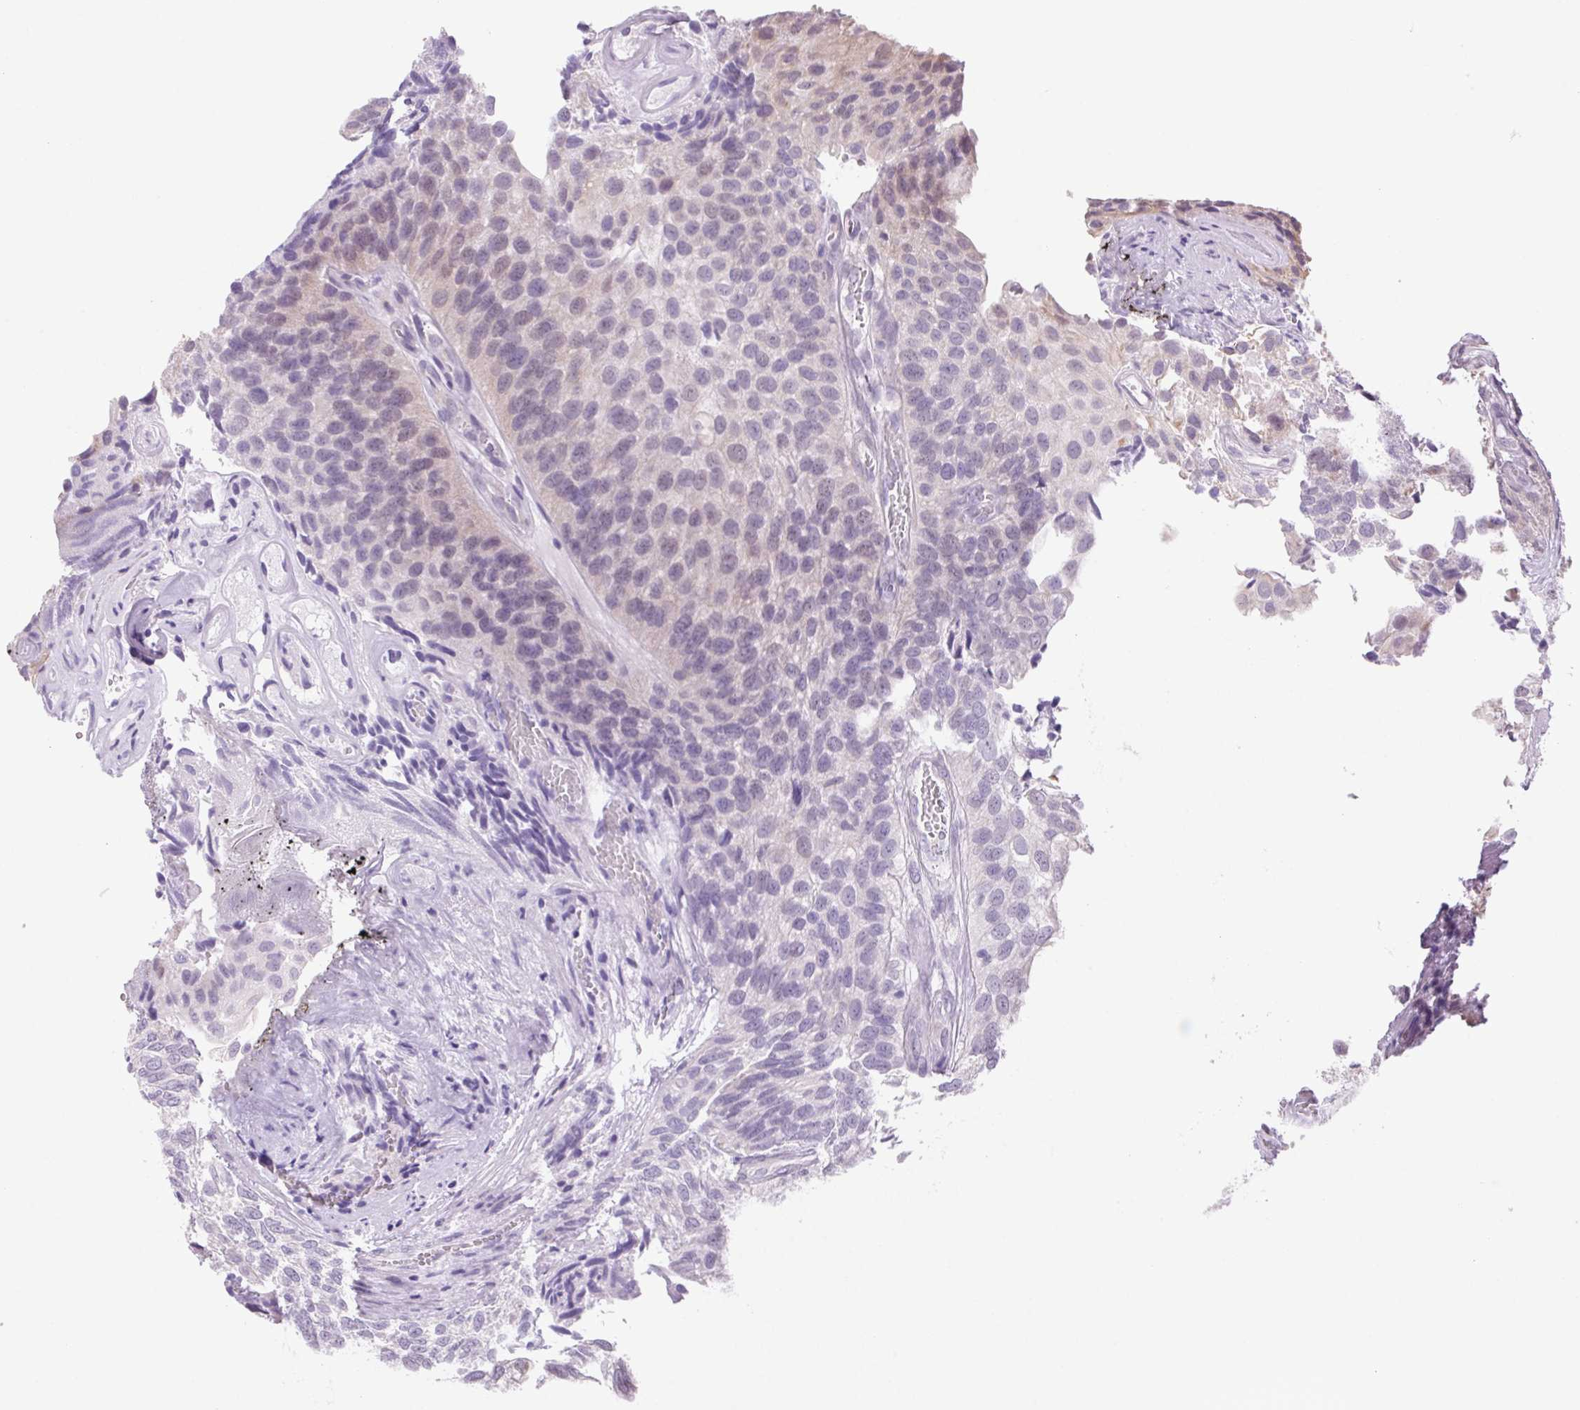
{"staining": {"intensity": "negative", "quantity": "none", "location": "none"}, "tissue": "urothelial cancer", "cell_type": "Tumor cells", "image_type": "cancer", "snomed": [{"axis": "morphology", "description": "Urothelial carcinoma, NOS"}, {"axis": "topography", "description": "Urinary bladder"}], "caption": "Tumor cells show no significant positivity in transitional cell carcinoma. (Immunohistochemistry, brightfield microscopy, high magnification).", "gene": "VWA3B", "patient": {"sex": "male", "age": 87}}